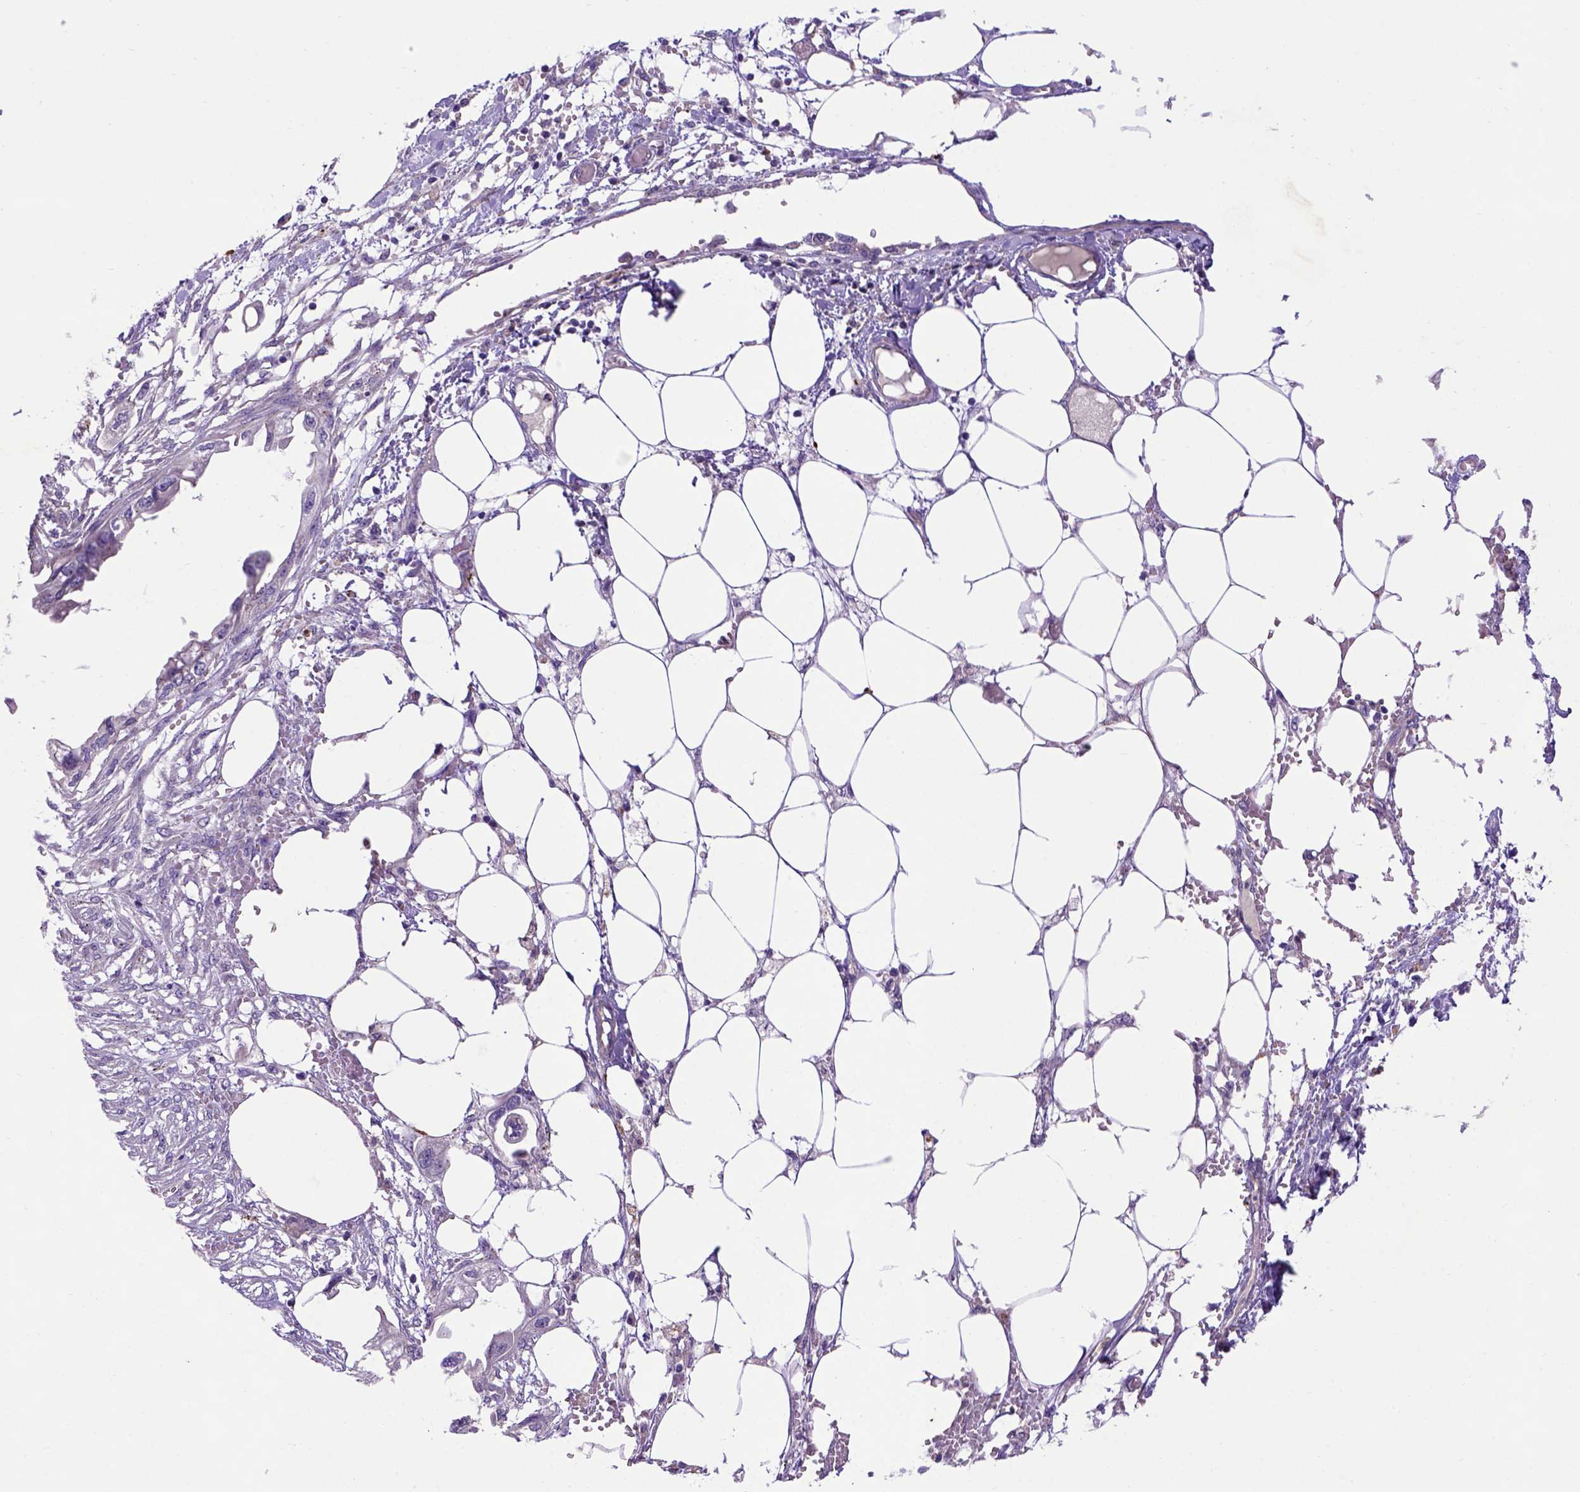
{"staining": {"intensity": "negative", "quantity": "none", "location": "none"}, "tissue": "endometrial cancer", "cell_type": "Tumor cells", "image_type": "cancer", "snomed": [{"axis": "morphology", "description": "Adenocarcinoma, NOS"}, {"axis": "morphology", "description": "Adenocarcinoma, metastatic, NOS"}, {"axis": "topography", "description": "Adipose tissue"}, {"axis": "topography", "description": "Endometrium"}], "caption": "This is an IHC image of endometrial cancer. There is no expression in tumor cells.", "gene": "ADAM12", "patient": {"sex": "female", "age": 67}}